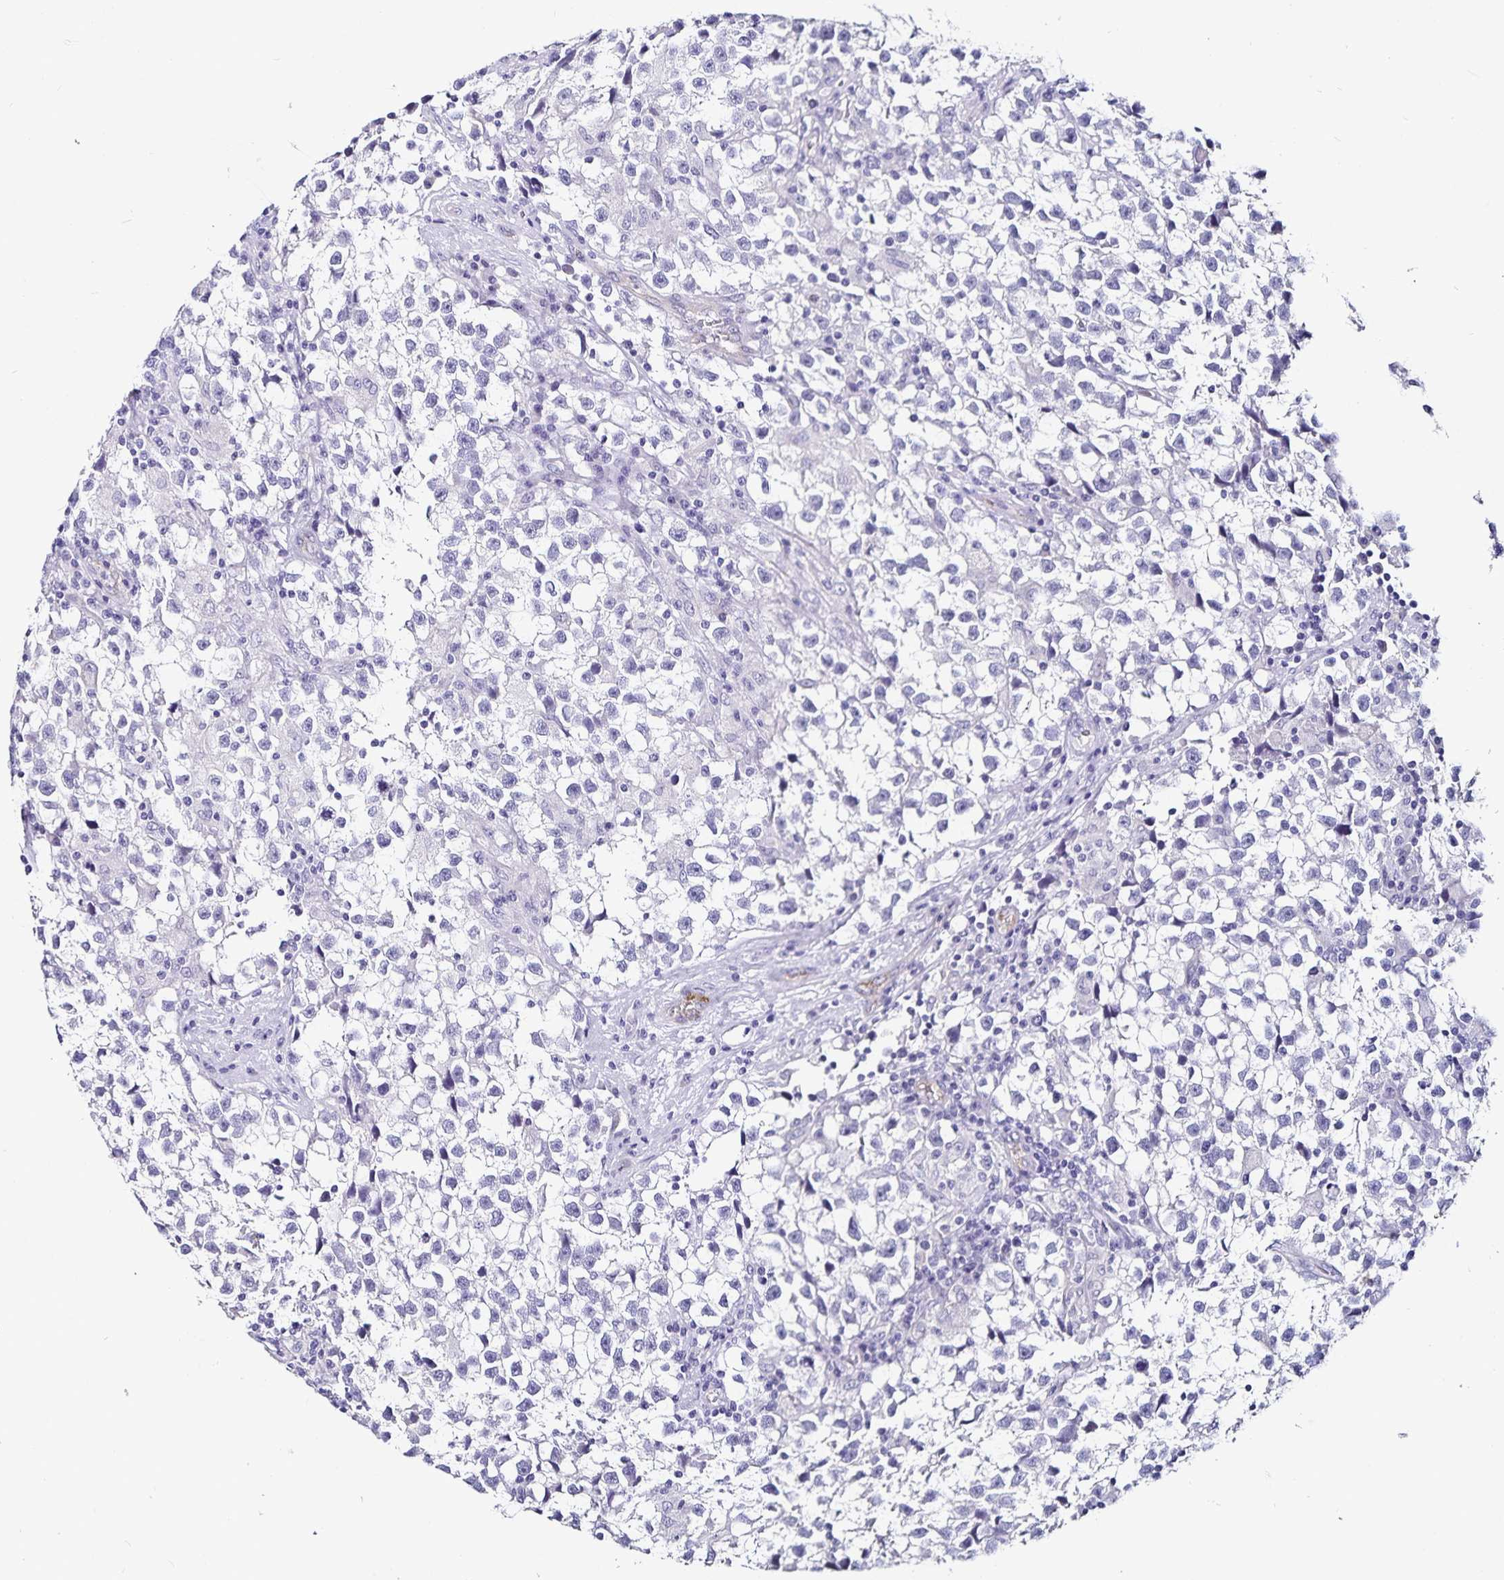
{"staining": {"intensity": "negative", "quantity": "none", "location": "none"}, "tissue": "testis cancer", "cell_type": "Tumor cells", "image_type": "cancer", "snomed": [{"axis": "morphology", "description": "Seminoma, NOS"}, {"axis": "topography", "description": "Testis"}], "caption": "This is an IHC histopathology image of human testis cancer. There is no staining in tumor cells.", "gene": "TSPAN7", "patient": {"sex": "male", "age": 31}}